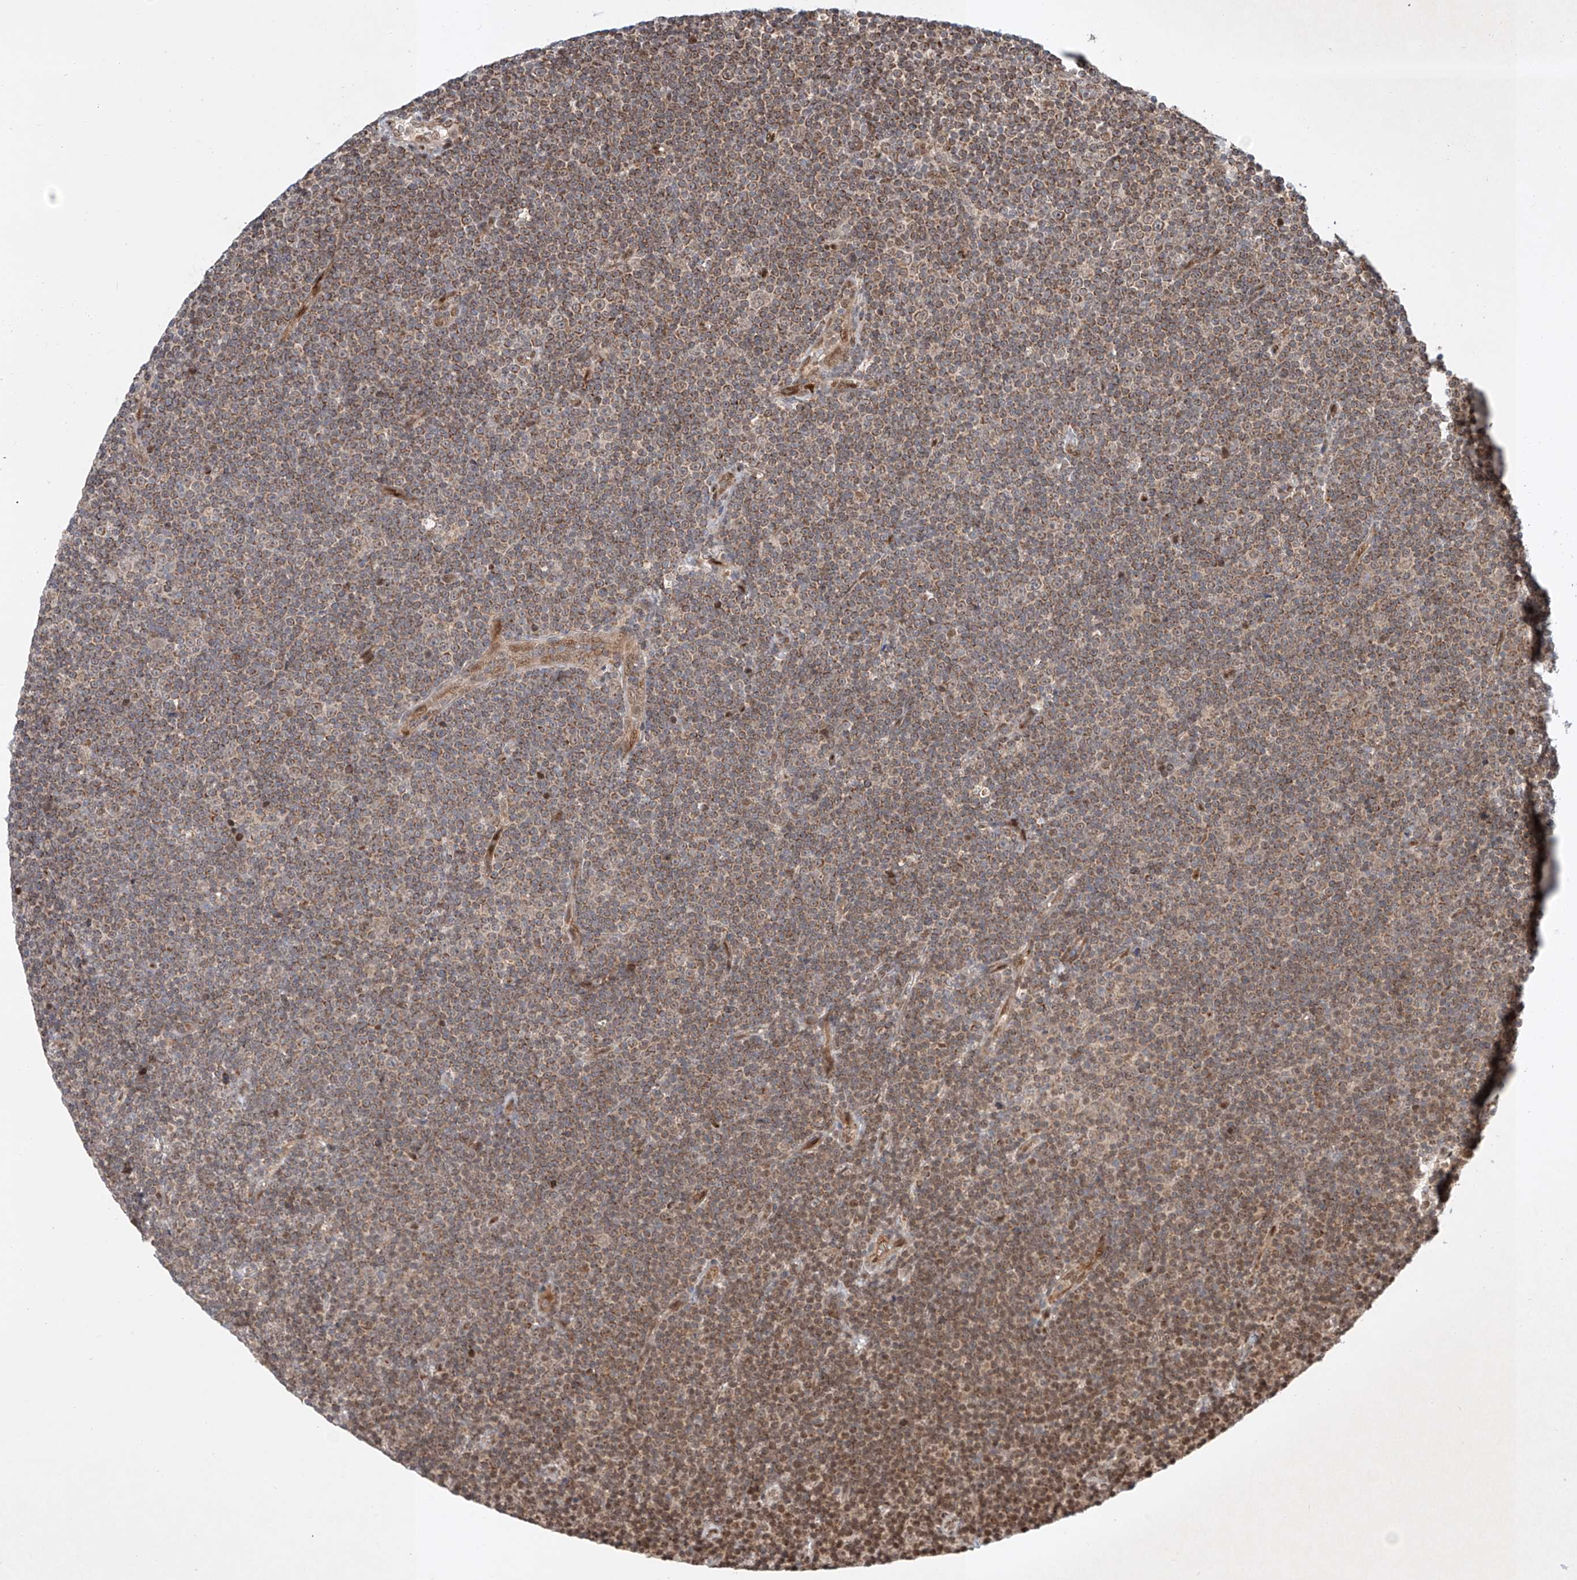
{"staining": {"intensity": "moderate", "quantity": ">75%", "location": "cytoplasmic/membranous"}, "tissue": "lymphoma", "cell_type": "Tumor cells", "image_type": "cancer", "snomed": [{"axis": "morphology", "description": "Malignant lymphoma, non-Hodgkin's type, Low grade"}, {"axis": "topography", "description": "Lymph node"}], "caption": "Brown immunohistochemical staining in human lymphoma exhibits moderate cytoplasmic/membranous positivity in about >75% of tumor cells. Nuclei are stained in blue.", "gene": "EPG5", "patient": {"sex": "female", "age": 67}}